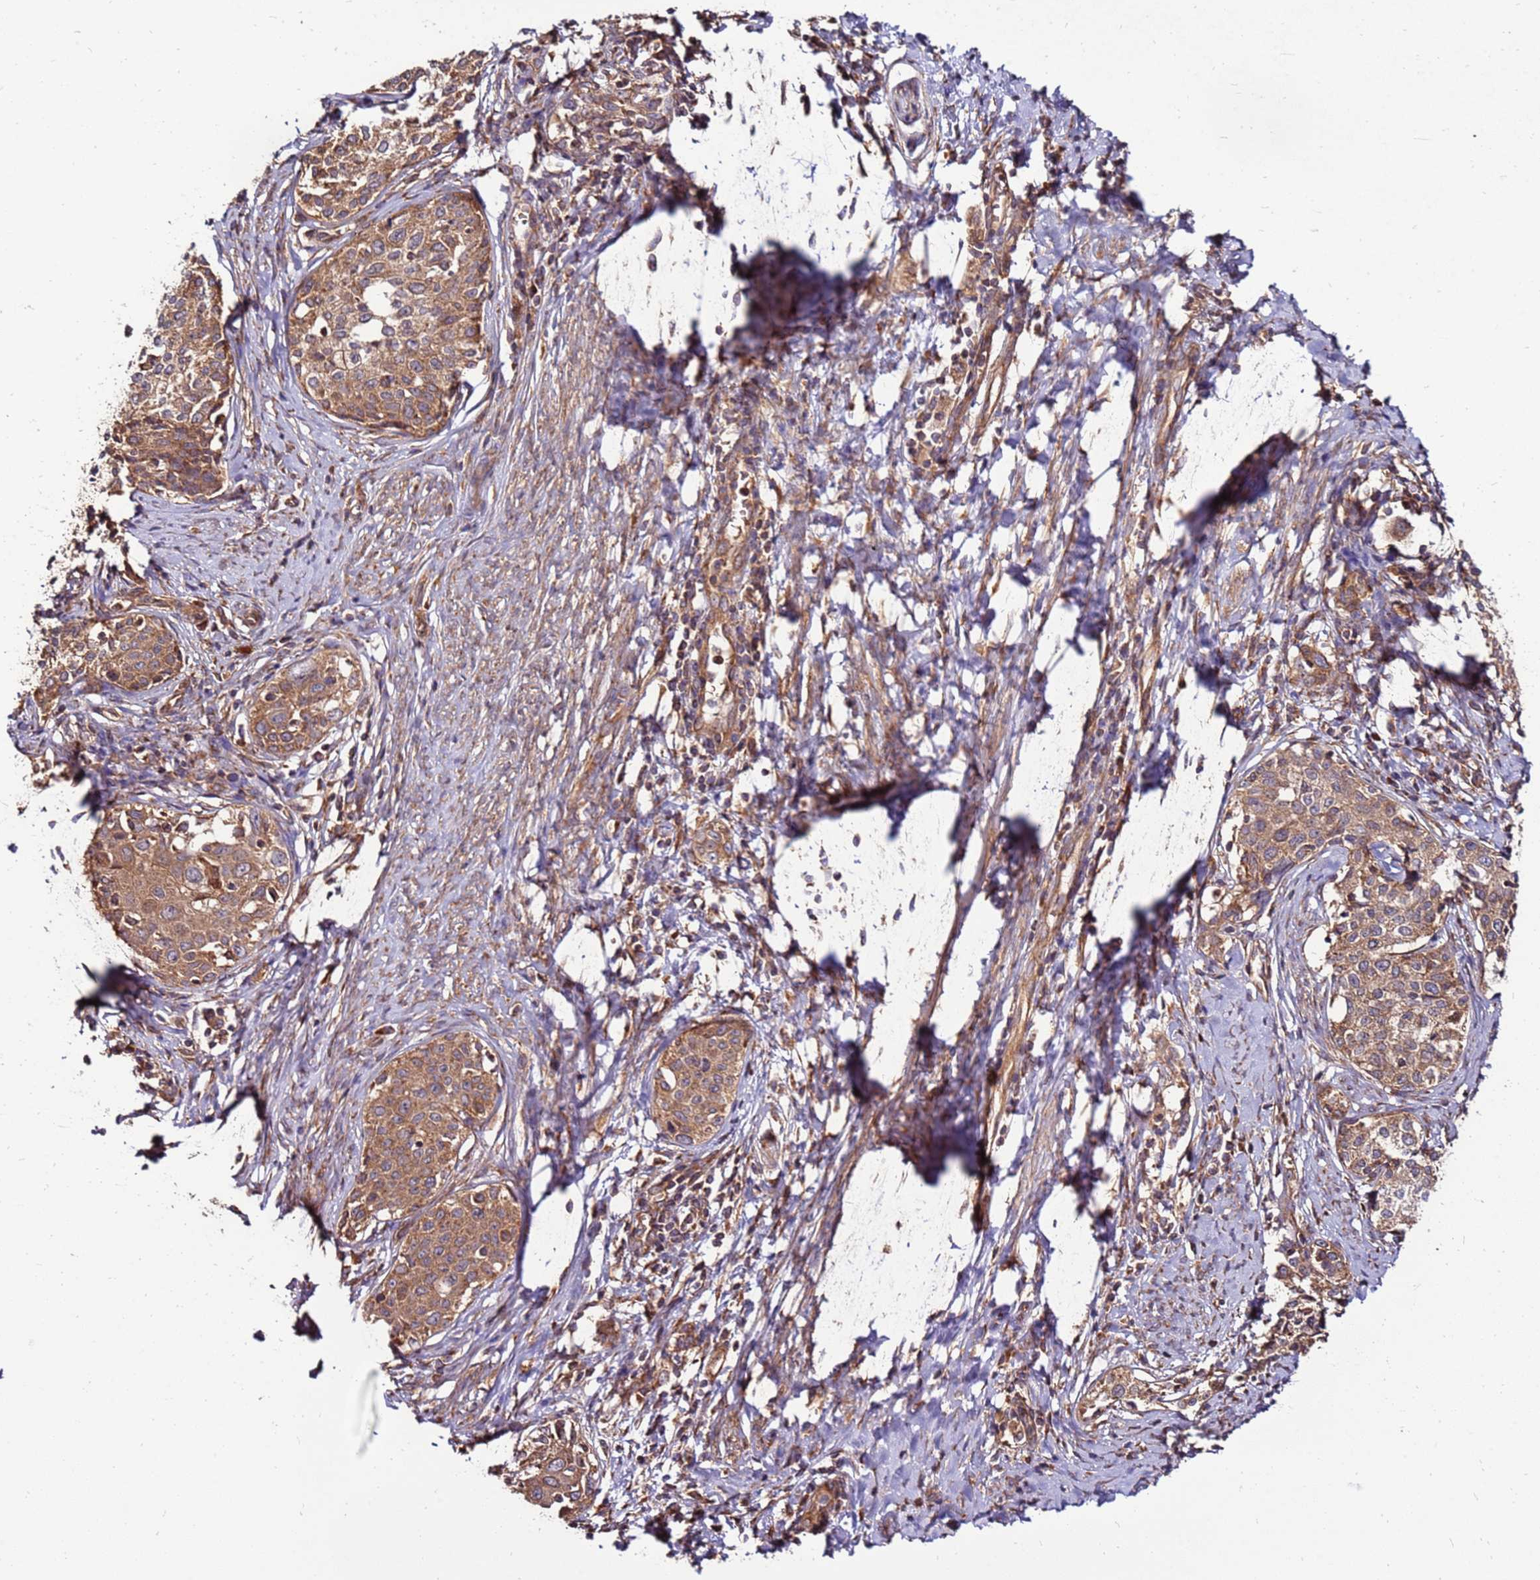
{"staining": {"intensity": "moderate", "quantity": ">75%", "location": "cytoplasmic/membranous"}, "tissue": "cervical cancer", "cell_type": "Tumor cells", "image_type": "cancer", "snomed": [{"axis": "morphology", "description": "Squamous cell carcinoma, NOS"}, {"axis": "morphology", "description": "Adenocarcinoma, NOS"}, {"axis": "topography", "description": "Cervix"}], "caption": "Moderate cytoplasmic/membranous staining for a protein is identified in about >75% of tumor cells of cervical cancer using IHC.", "gene": "SLC44A5", "patient": {"sex": "female", "age": 52}}